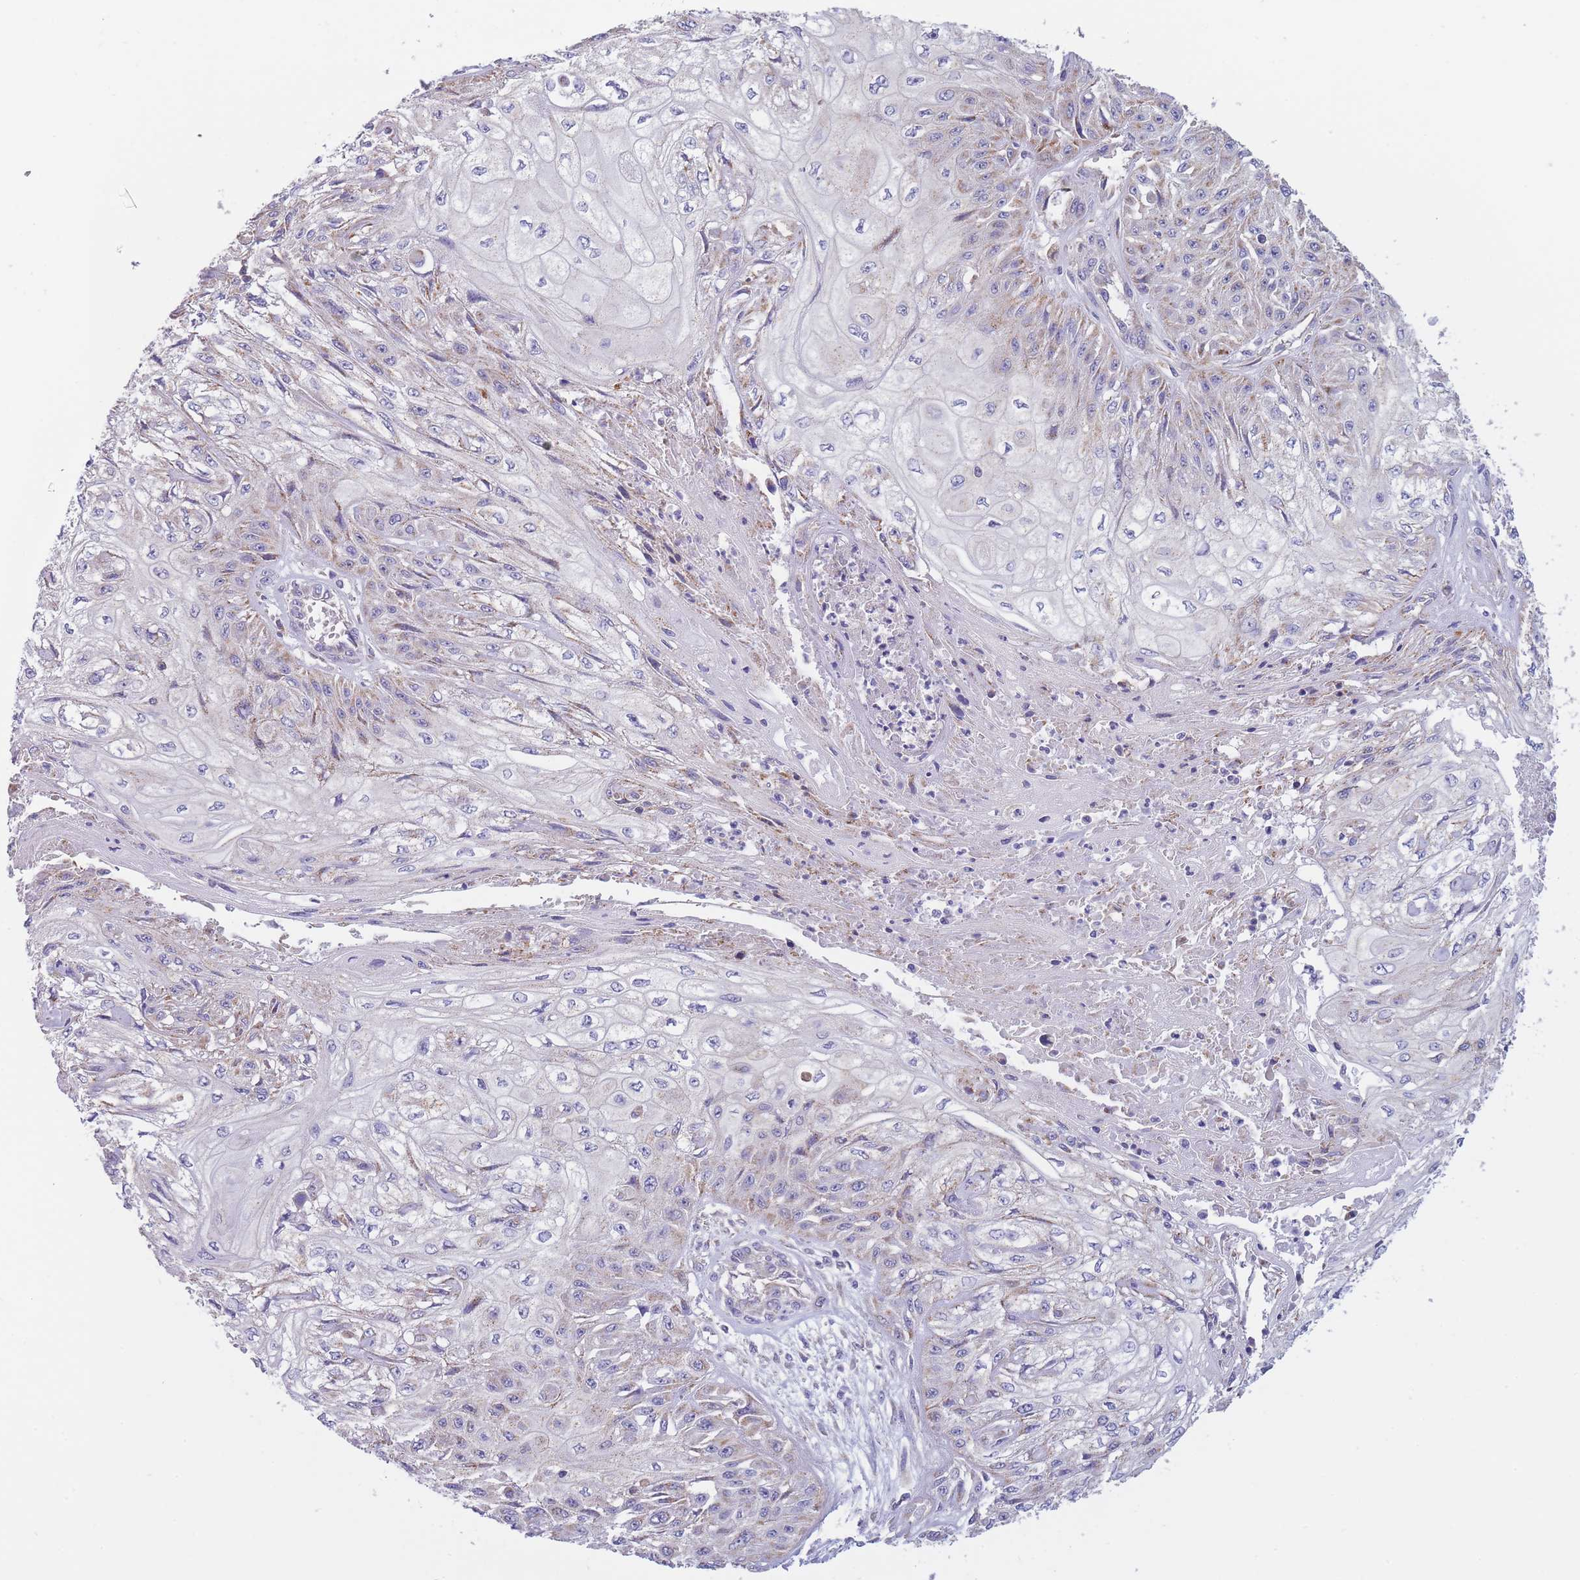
{"staining": {"intensity": "negative", "quantity": "none", "location": "none"}, "tissue": "skin cancer", "cell_type": "Tumor cells", "image_type": "cancer", "snomed": [{"axis": "morphology", "description": "Squamous cell carcinoma, NOS"}, {"axis": "morphology", "description": "Squamous cell carcinoma, metastatic, NOS"}, {"axis": "topography", "description": "Skin"}, {"axis": "topography", "description": "Lymph node"}], "caption": "The image shows no significant expression in tumor cells of squamous cell carcinoma (skin).", "gene": "SLC25A42", "patient": {"sex": "male", "age": 75}}